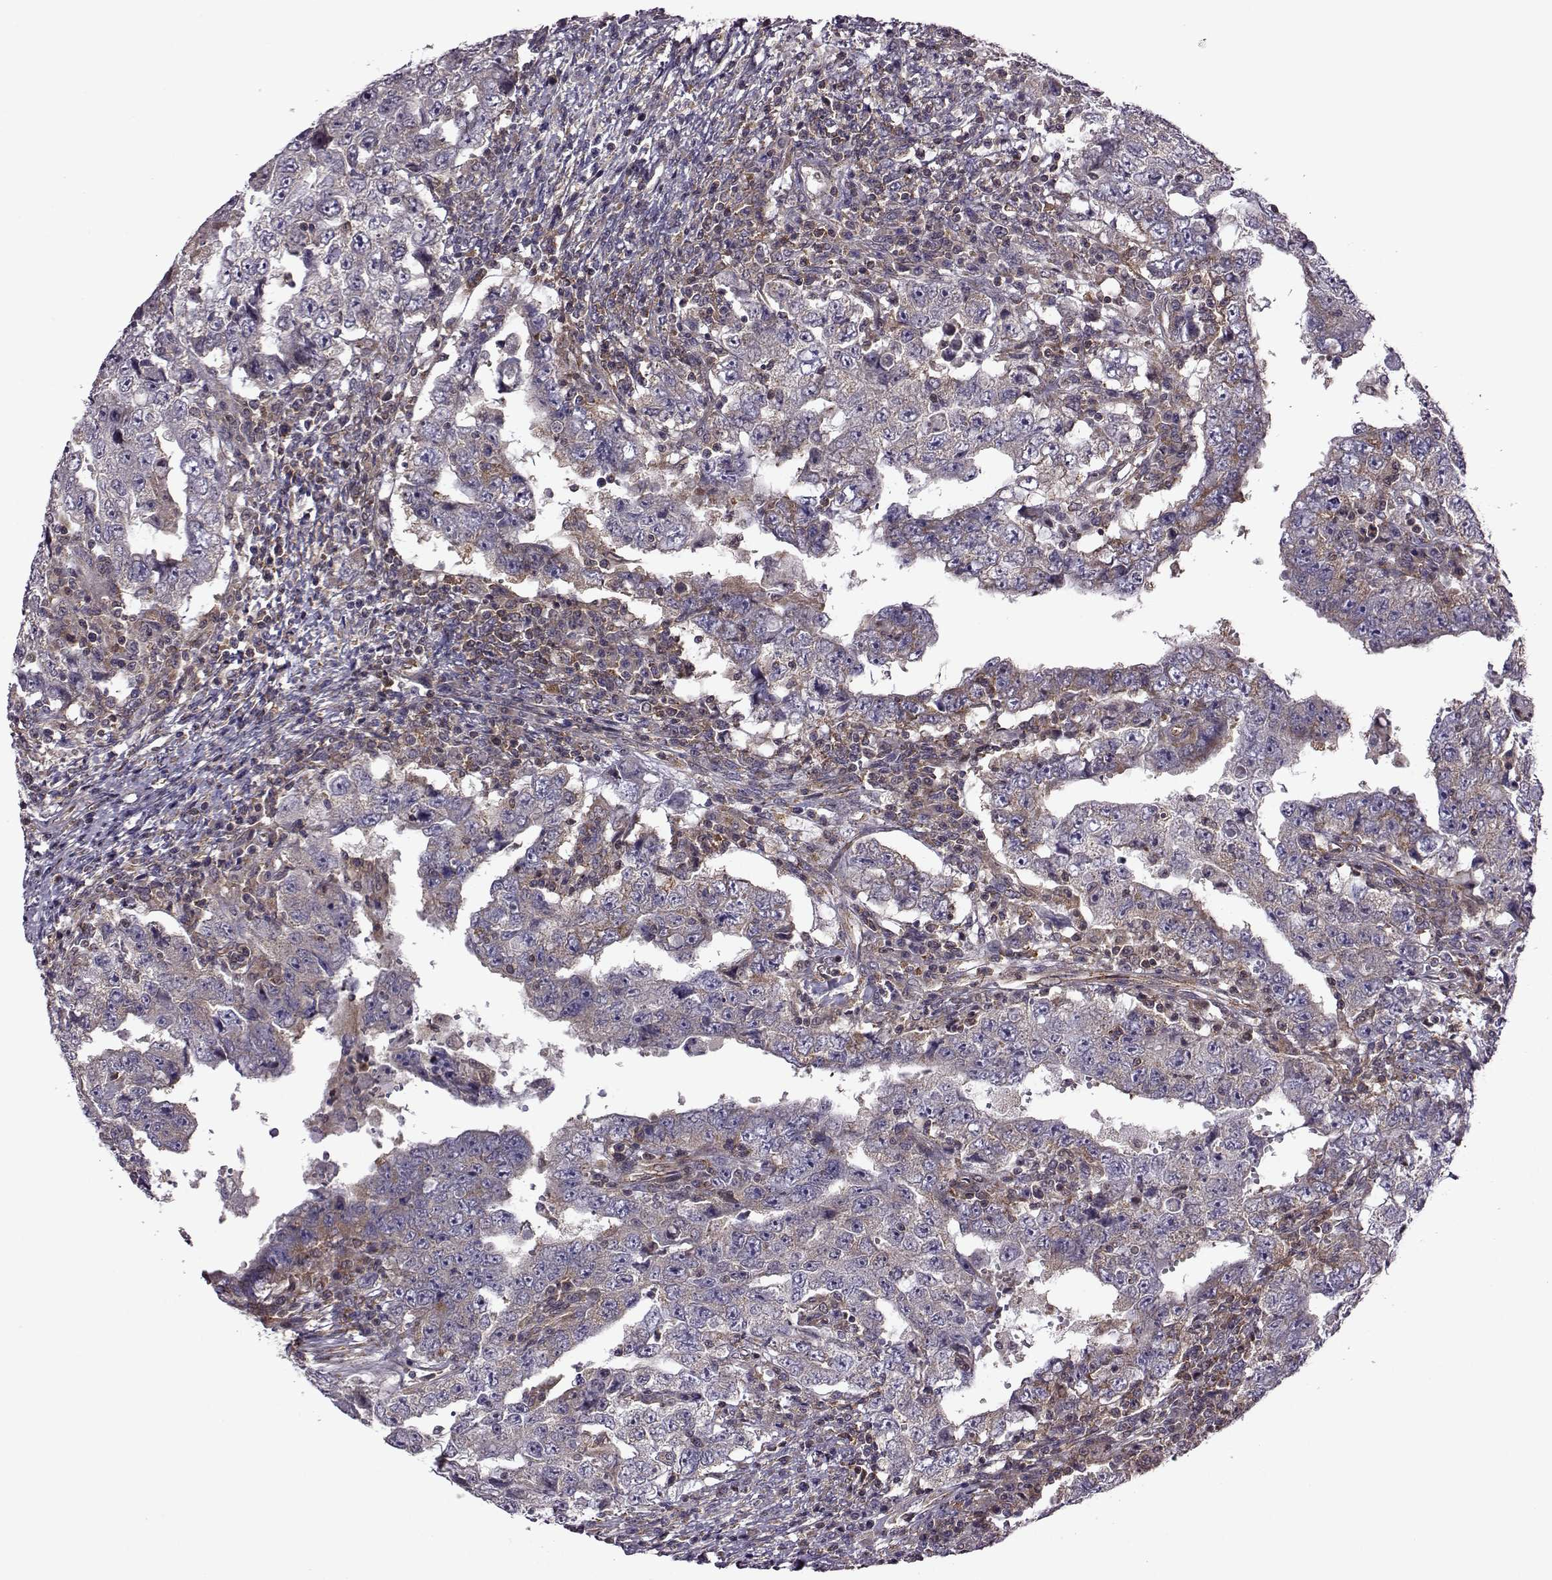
{"staining": {"intensity": "weak", "quantity": "25%-75%", "location": "cytoplasmic/membranous"}, "tissue": "testis cancer", "cell_type": "Tumor cells", "image_type": "cancer", "snomed": [{"axis": "morphology", "description": "Carcinoma, Embryonal, NOS"}, {"axis": "topography", "description": "Testis"}], "caption": "Immunohistochemical staining of testis embryonal carcinoma demonstrates low levels of weak cytoplasmic/membranous staining in approximately 25%-75% of tumor cells.", "gene": "URI1", "patient": {"sex": "male", "age": 26}}